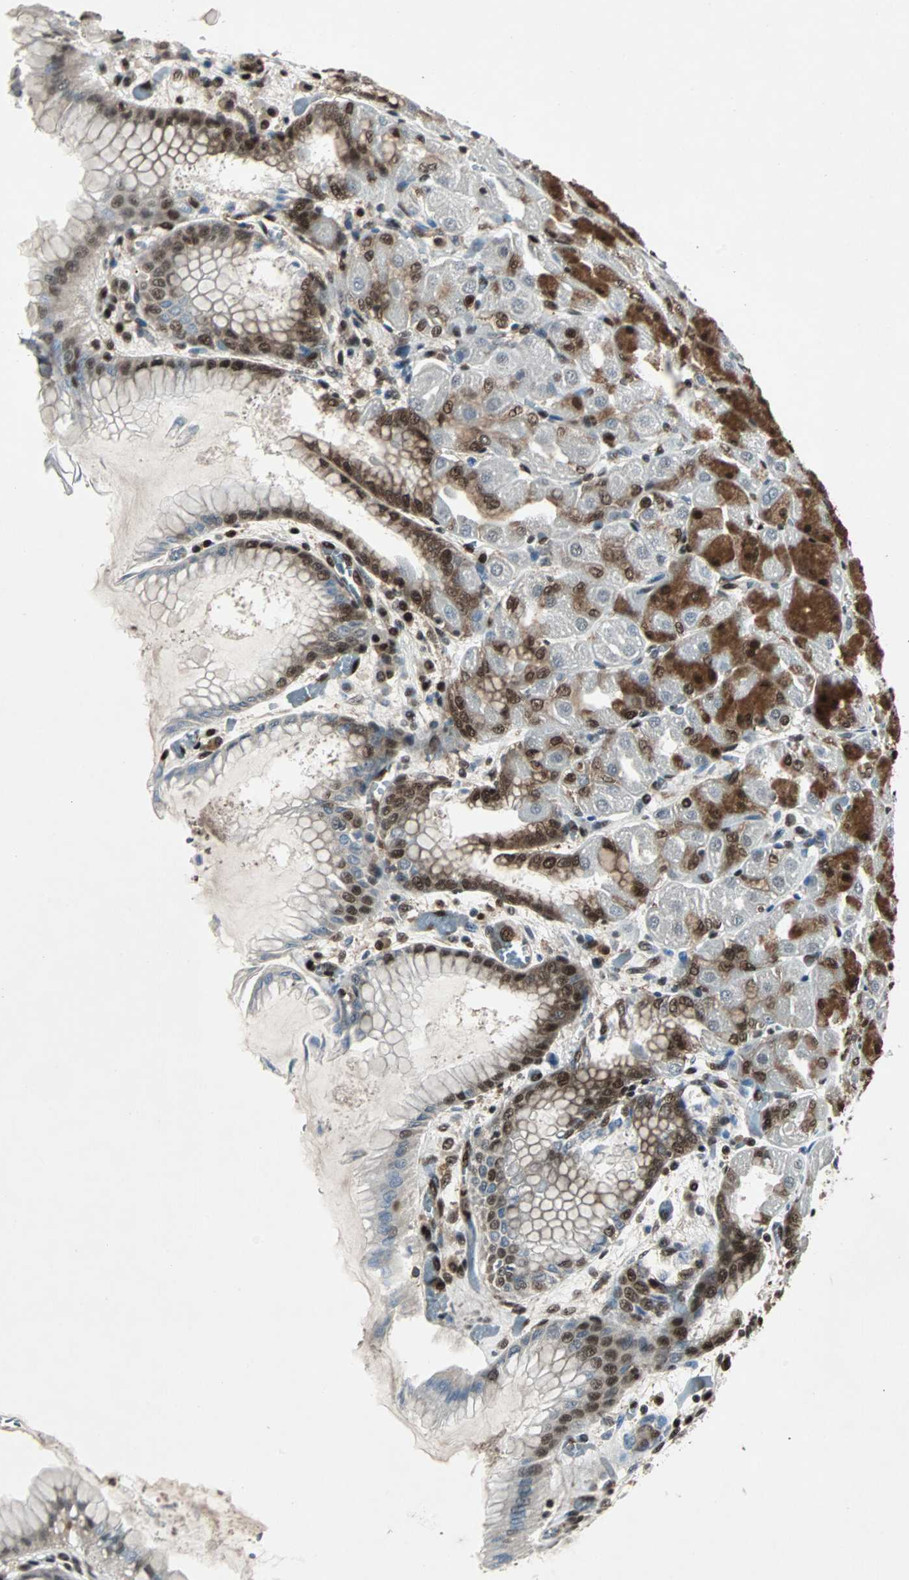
{"staining": {"intensity": "strong", "quantity": "25%-75%", "location": "cytoplasmic/membranous,nuclear"}, "tissue": "stomach", "cell_type": "Glandular cells", "image_type": "normal", "snomed": [{"axis": "morphology", "description": "Normal tissue, NOS"}, {"axis": "topography", "description": "Stomach, upper"}], "caption": "Immunohistochemistry of normal stomach reveals high levels of strong cytoplasmic/membranous,nuclear staining in about 25%-75% of glandular cells.", "gene": "ACLY", "patient": {"sex": "female", "age": 56}}